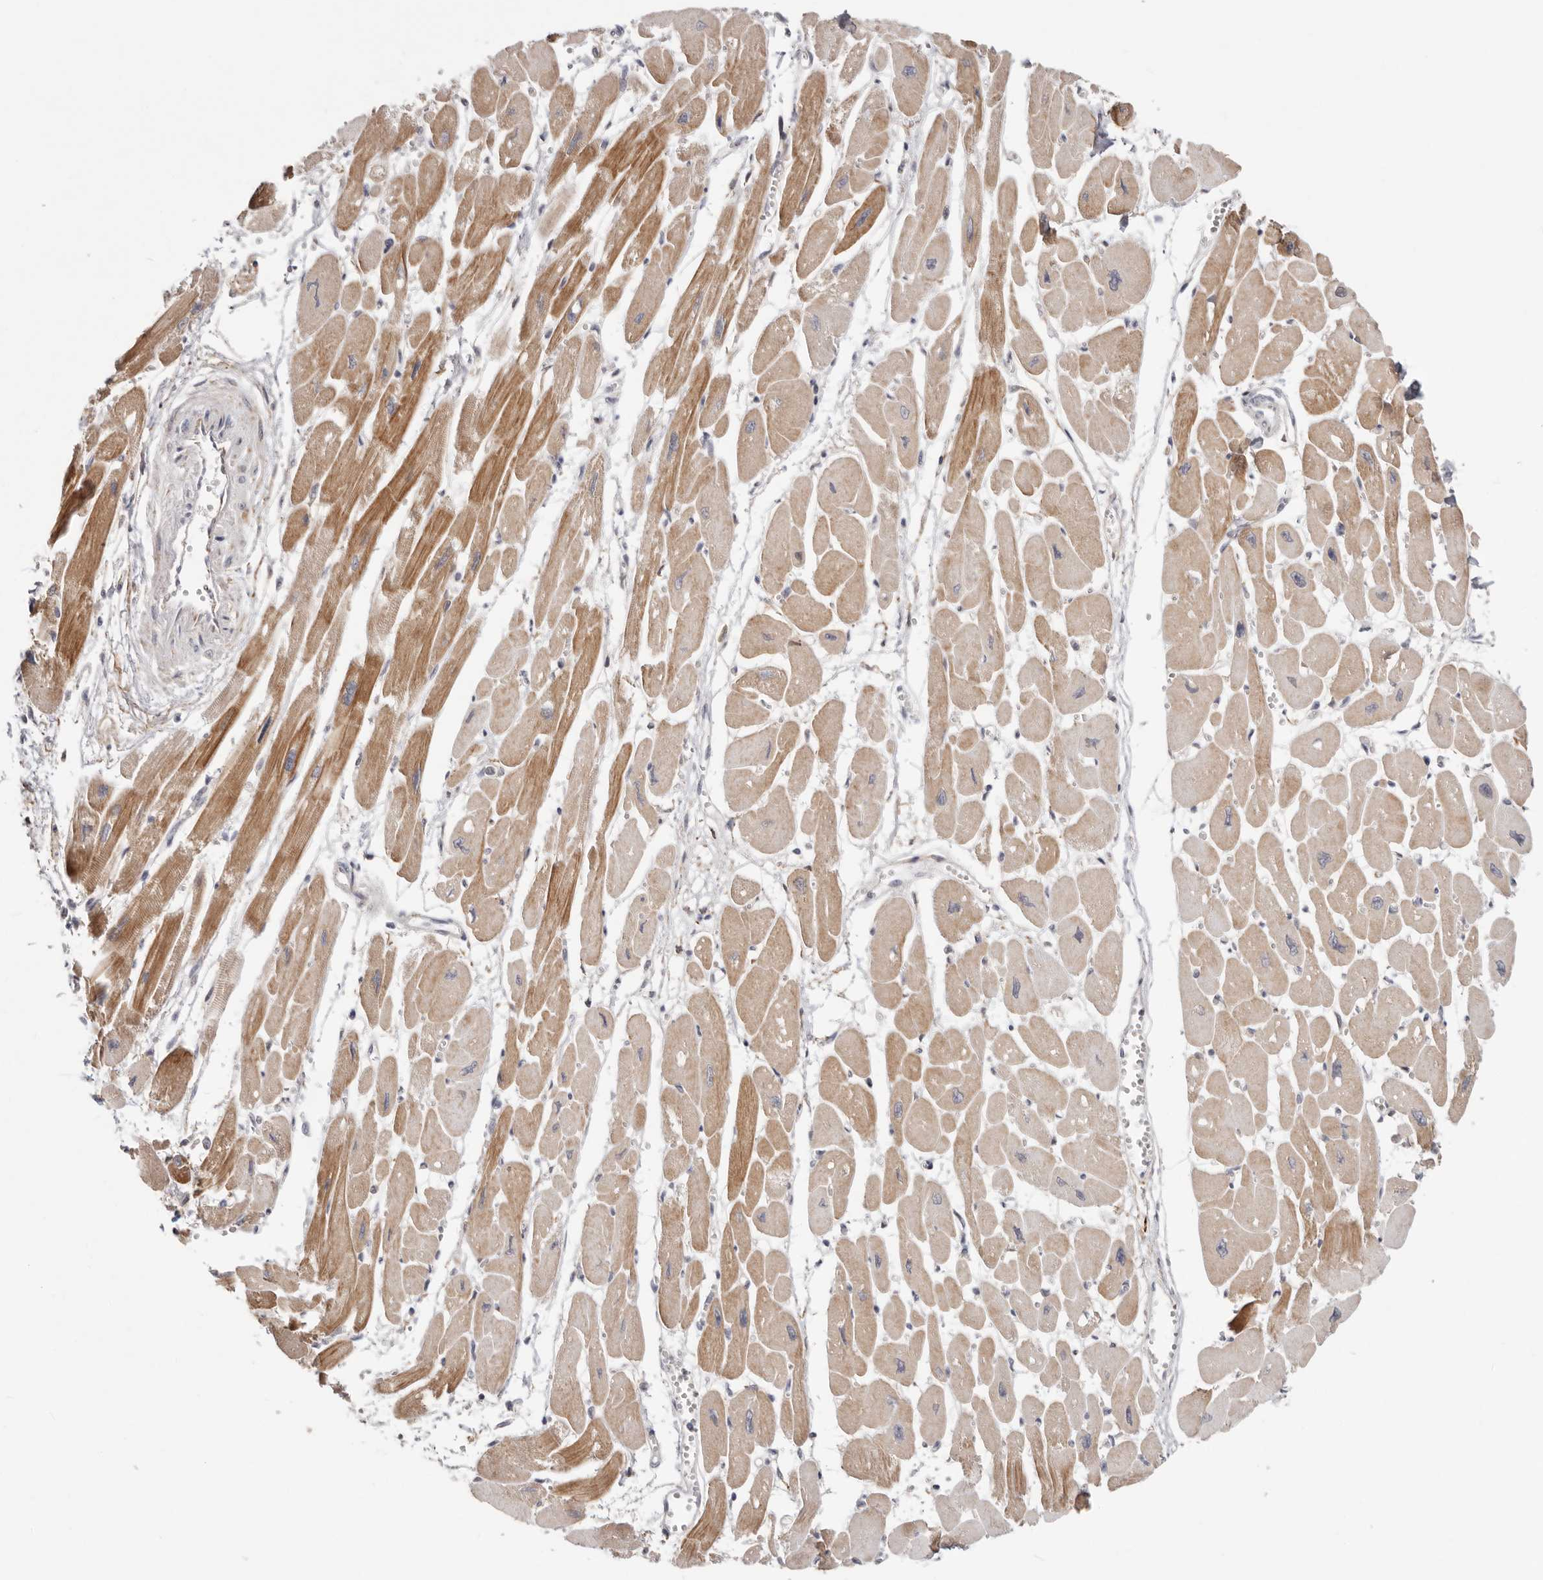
{"staining": {"intensity": "moderate", "quantity": ">75%", "location": "cytoplasmic/membranous"}, "tissue": "heart muscle", "cell_type": "Cardiomyocytes", "image_type": "normal", "snomed": [{"axis": "morphology", "description": "Normal tissue, NOS"}, {"axis": "topography", "description": "Heart"}], "caption": "Protein staining of unremarkable heart muscle reveals moderate cytoplasmic/membranous positivity in approximately >75% of cardiomyocytes. (DAB (3,3'-diaminobenzidine) = brown stain, brightfield microscopy at high magnification).", "gene": "SZT2", "patient": {"sex": "female", "age": 54}}